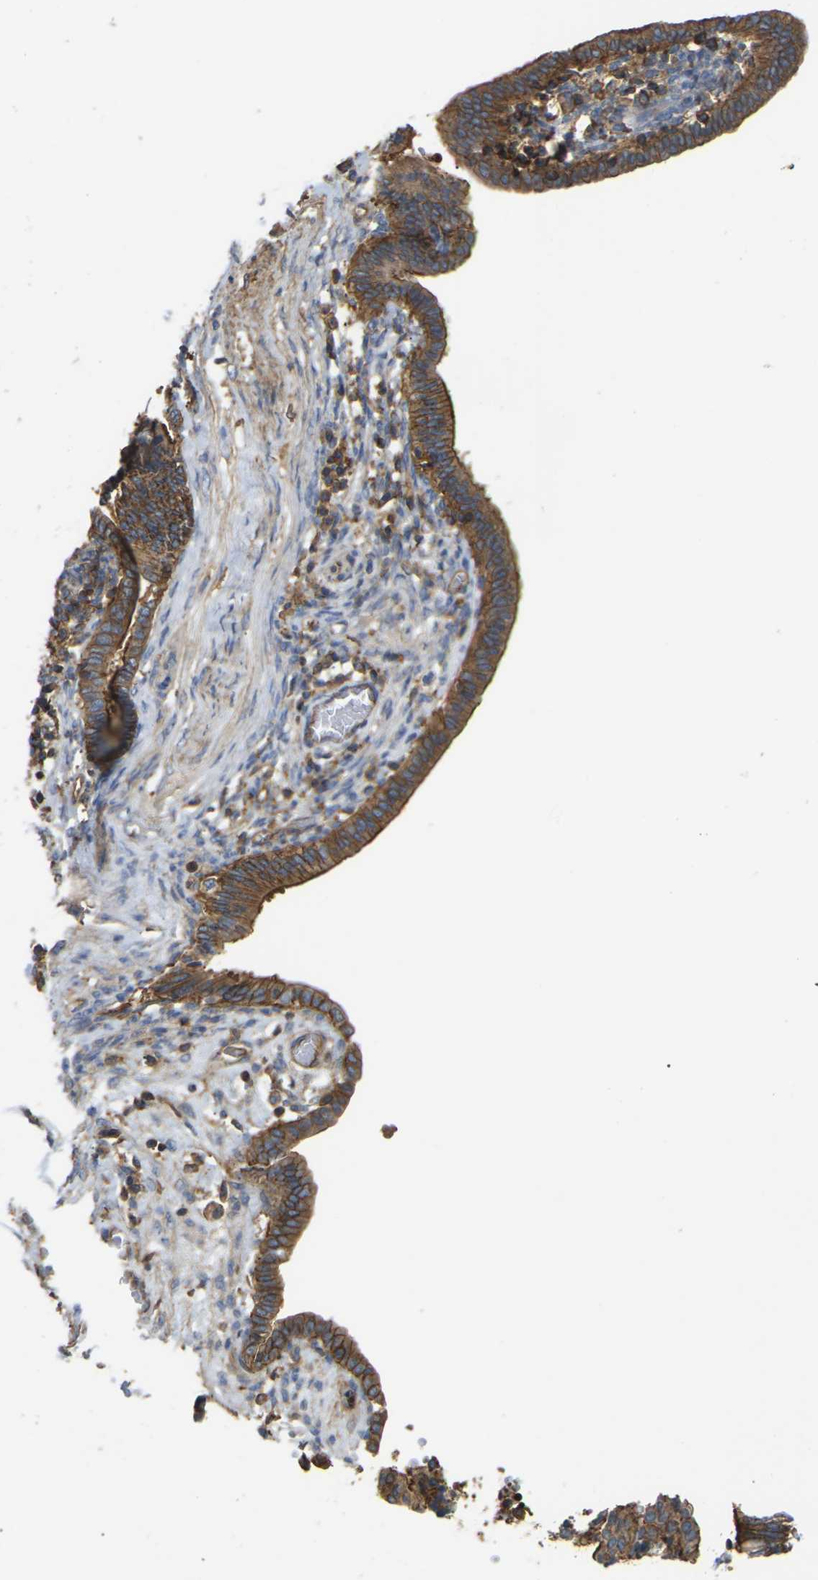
{"staining": {"intensity": "moderate", "quantity": ">75%", "location": "cytoplasmic/membranous"}, "tissue": "cervical cancer", "cell_type": "Tumor cells", "image_type": "cancer", "snomed": [{"axis": "morphology", "description": "Adenocarcinoma, NOS"}, {"axis": "topography", "description": "Cervix"}], "caption": "Immunohistochemical staining of human cervical adenocarcinoma shows medium levels of moderate cytoplasmic/membranous protein positivity in about >75% of tumor cells. (IHC, brightfield microscopy, high magnification).", "gene": "IQGAP1", "patient": {"sex": "female", "age": 44}}